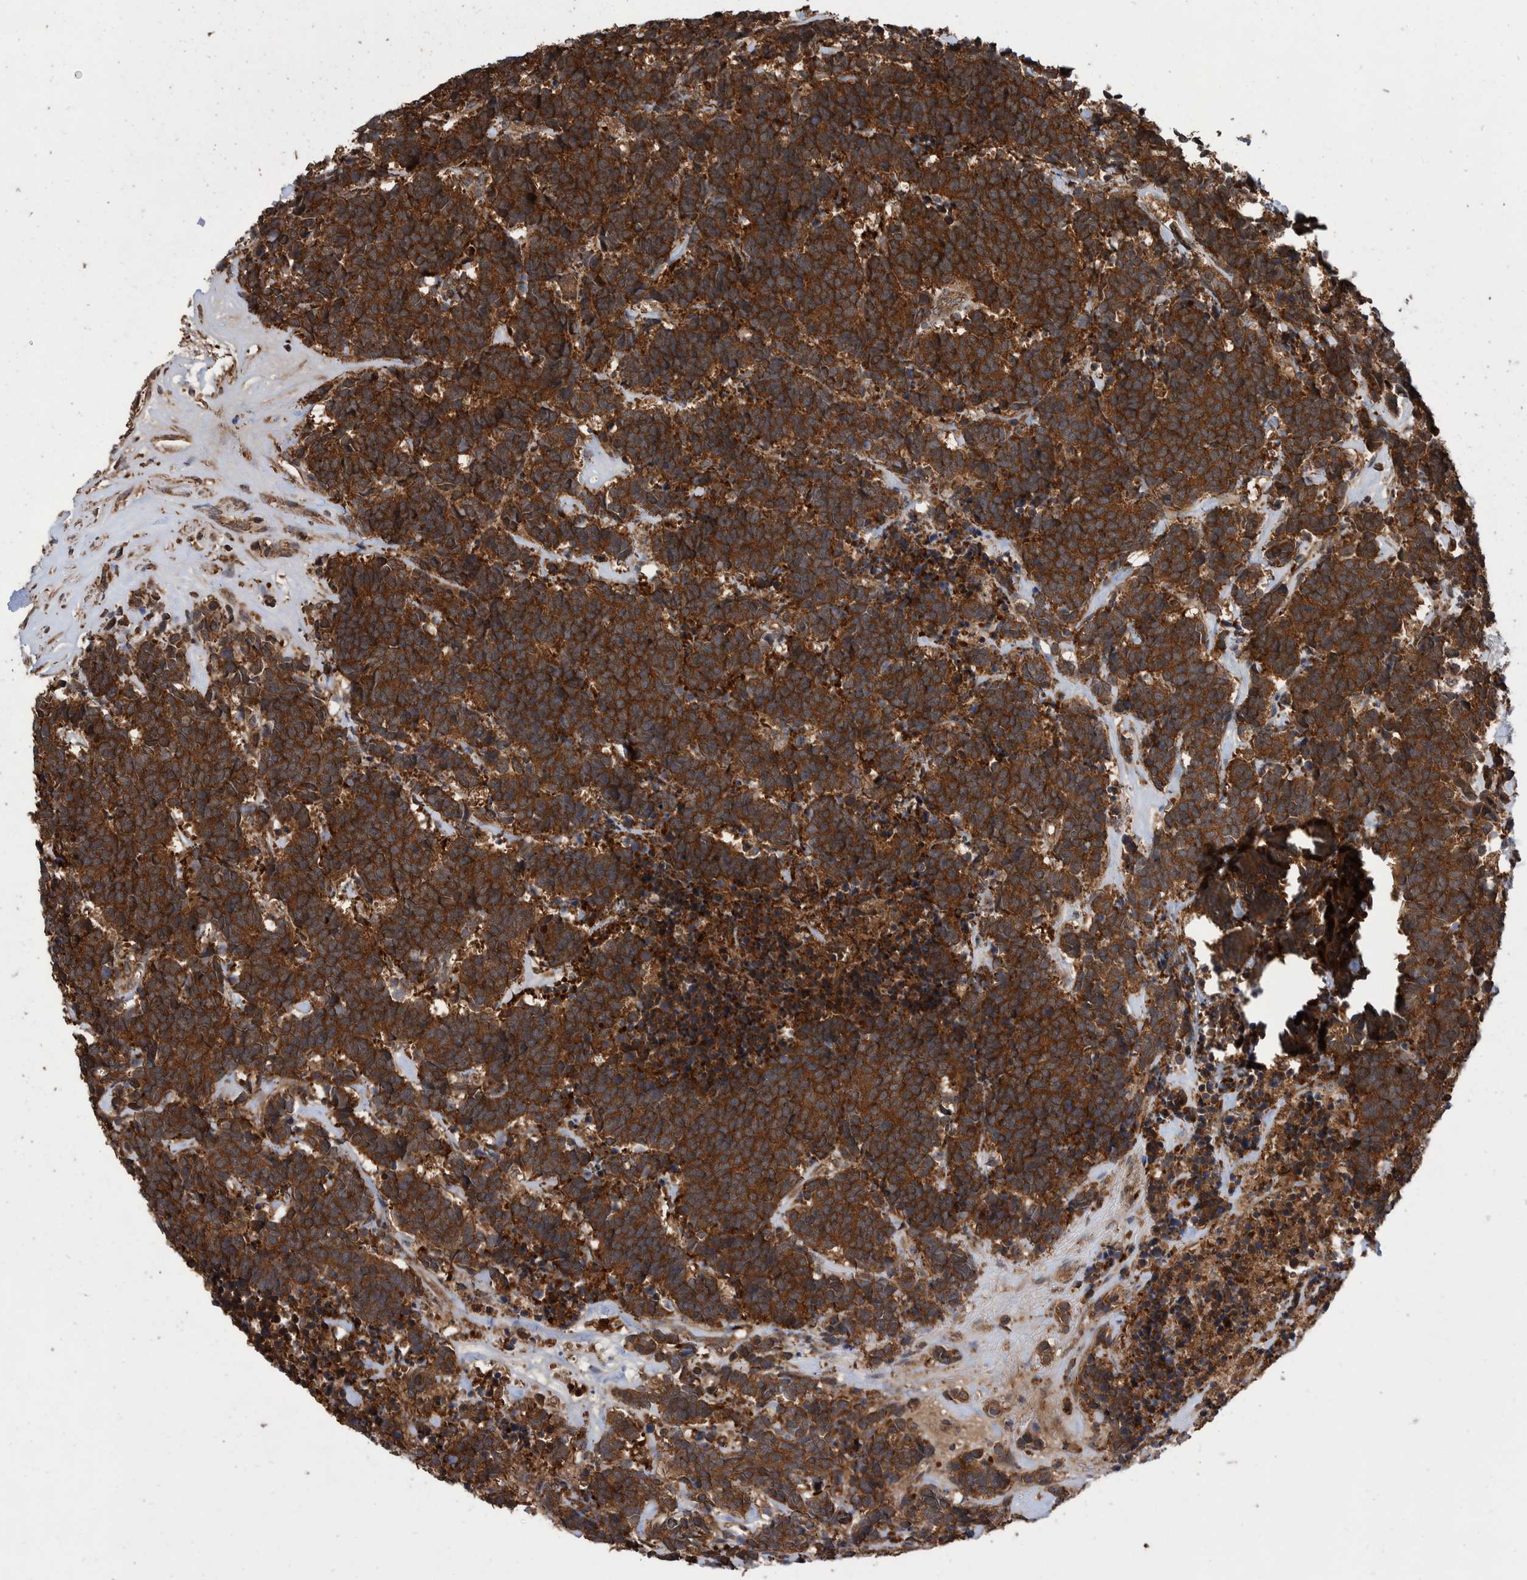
{"staining": {"intensity": "strong", "quantity": ">75%", "location": "cytoplasmic/membranous"}, "tissue": "carcinoid", "cell_type": "Tumor cells", "image_type": "cancer", "snomed": [{"axis": "morphology", "description": "Carcinoma, NOS"}, {"axis": "morphology", "description": "Carcinoid, malignant, NOS"}, {"axis": "topography", "description": "Urinary bladder"}], "caption": "An IHC image of neoplastic tissue is shown. Protein staining in brown highlights strong cytoplasmic/membranous positivity in carcinoma within tumor cells. (IHC, brightfield microscopy, high magnification).", "gene": "VBP1", "patient": {"sex": "male", "age": 57}}